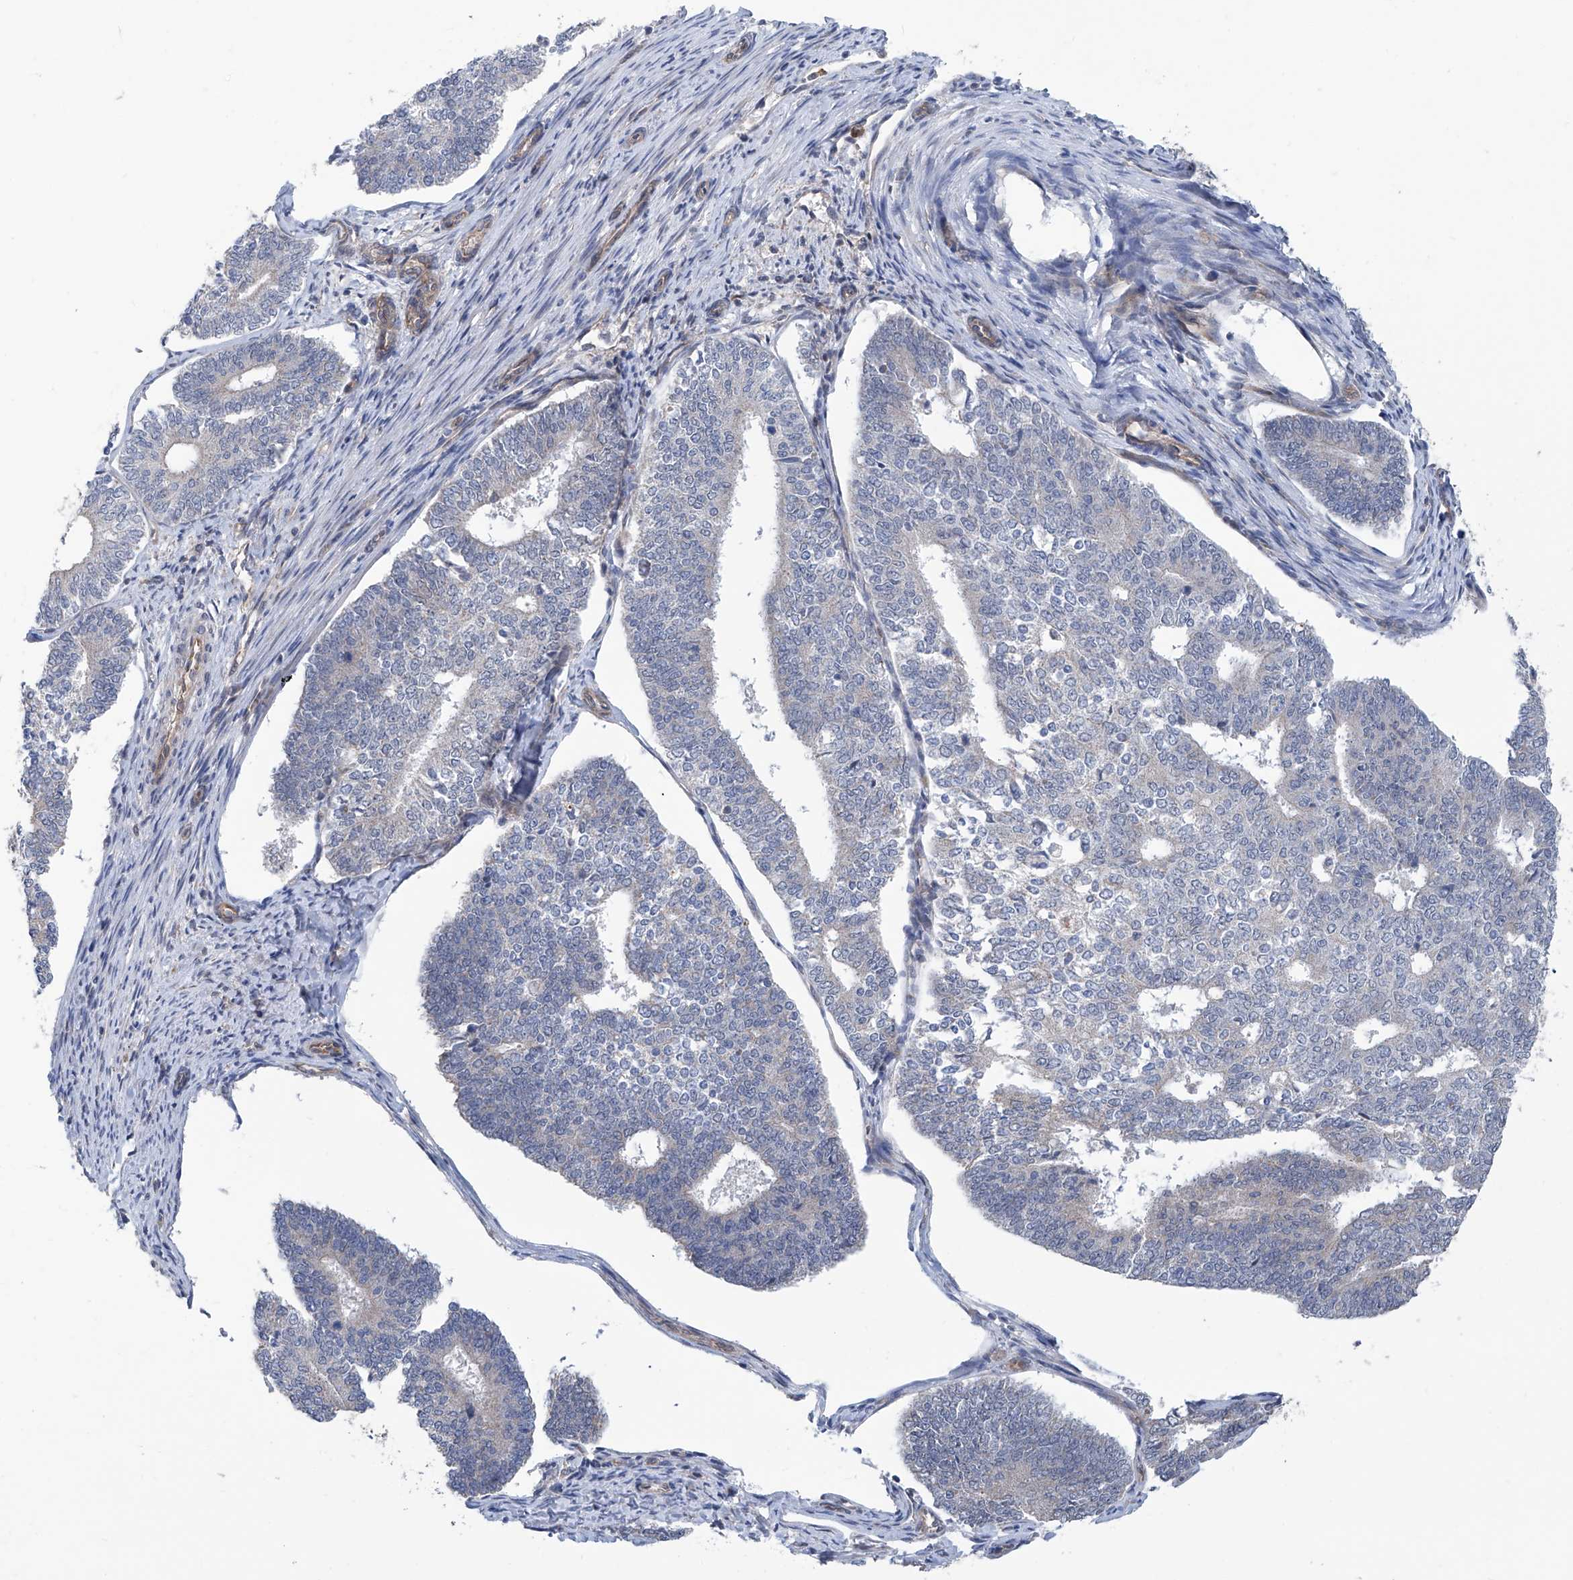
{"staining": {"intensity": "negative", "quantity": "none", "location": "none"}, "tissue": "endometrial cancer", "cell_type": "Tumor cells", "image_type": "cancer", "snomed": [{"axis": "morphology", "description": "Adenocarcinoma, NOS"}, {"axis": "topography", "description": "Endometrium"}], "caption": "The micrograph reveals no significant staining in tumor cells of adenocarcinoma (endometrial).", "gene": "EIF2D", "patient": {"sex": "female", "age": 70}}